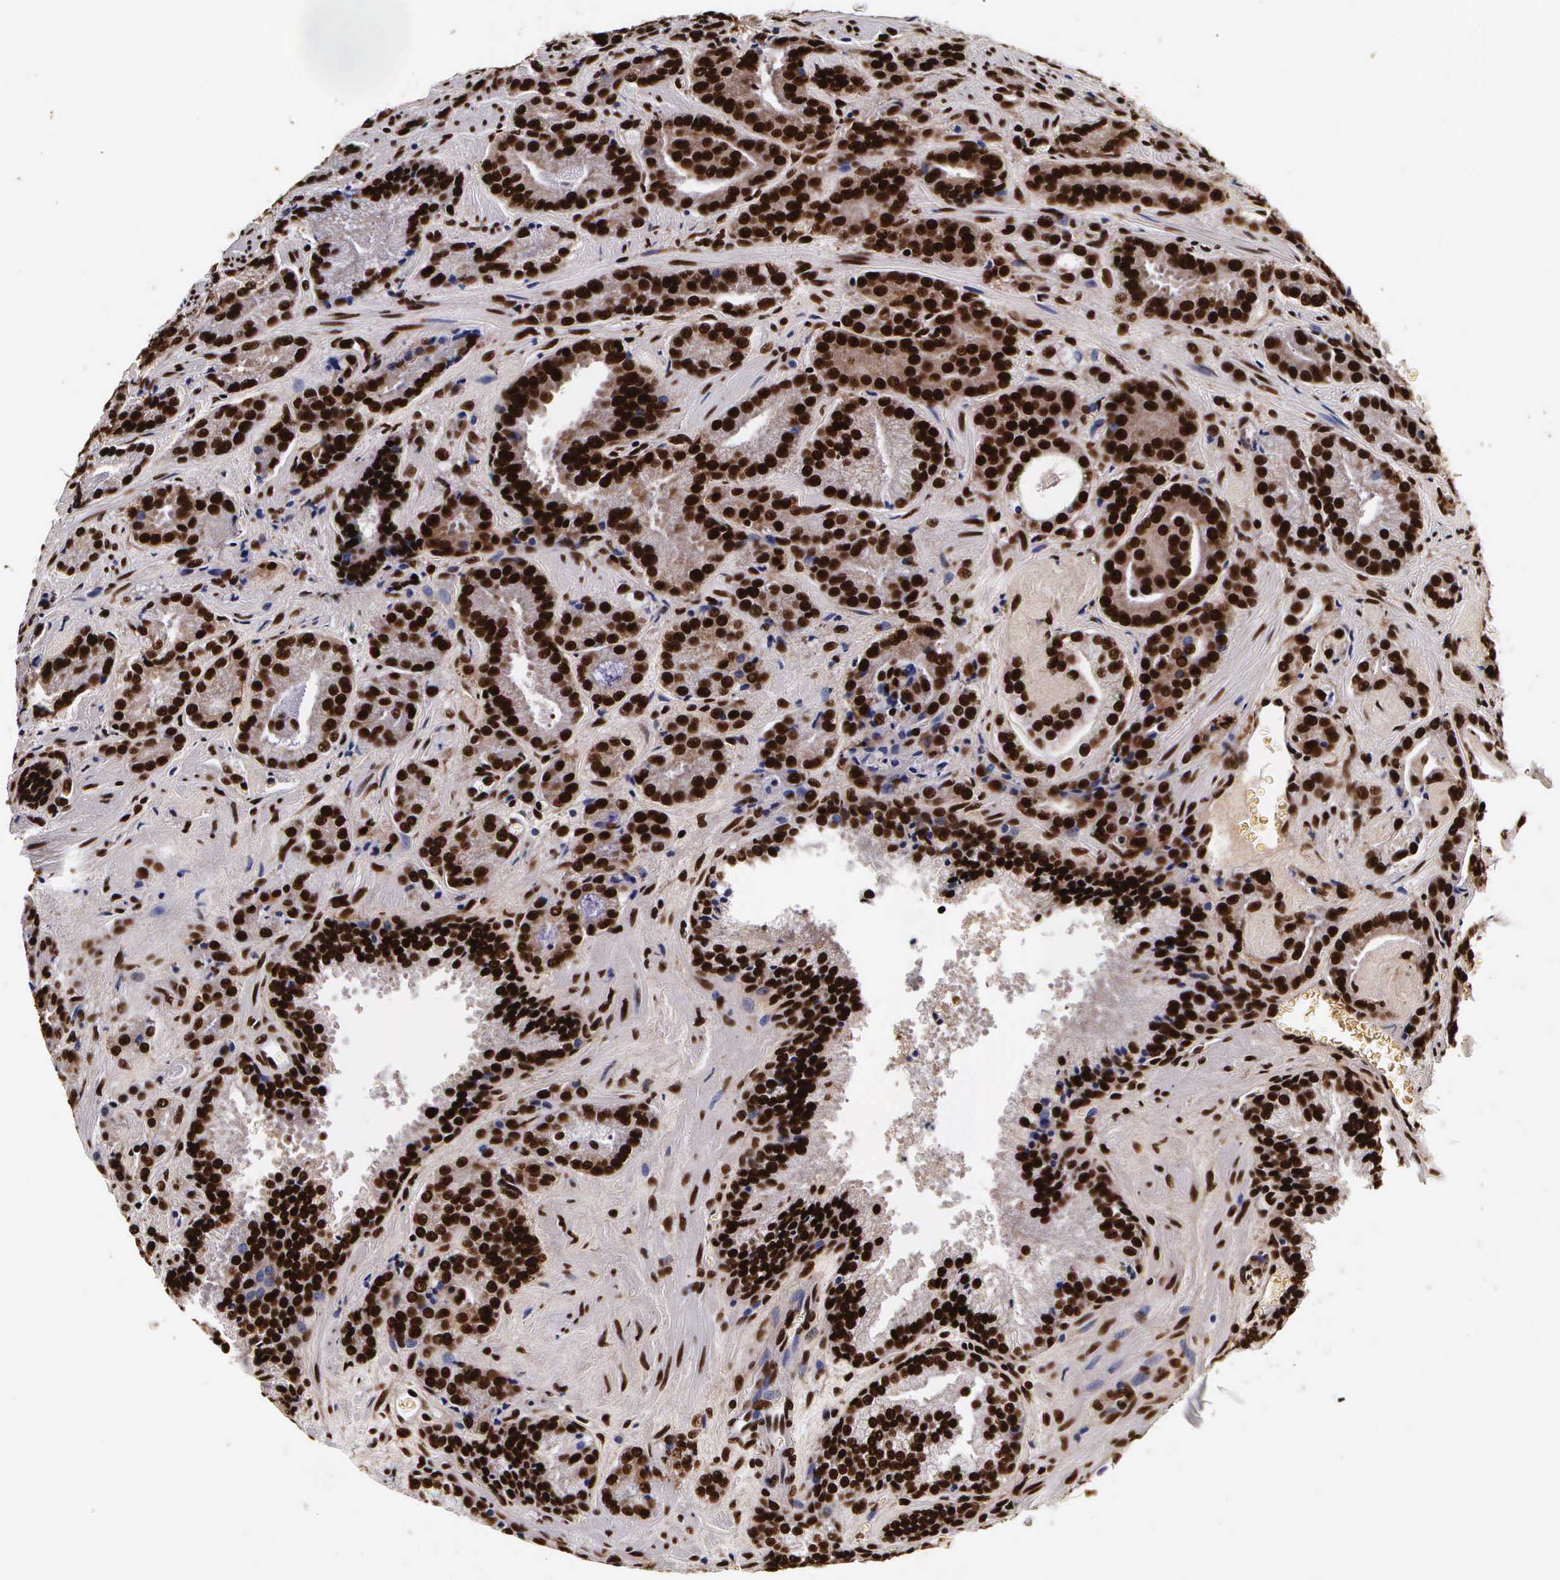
{"staining": {"intensity": "strong", "quantity": "25%-75%", "location": "nuclear"}, "tissue": "prostate cancer", "cell_type": "Tumor cells", "image_type": "cancer", "snomed": [{"axis": "morphology", "description": "Adenocarcinoma, Medium grade"}, {"axis": "topography", "description": "Prostate"}], "caption": "Immunohistochemical staining of prostate cancer (adenocarcinoma (medium-grade)) shows high levels of strong nuclear protein expression in approximately 25%-75% of tumor cells.", "gene": "PABPN1", "patient": {"sex": "male", "age": 68}}